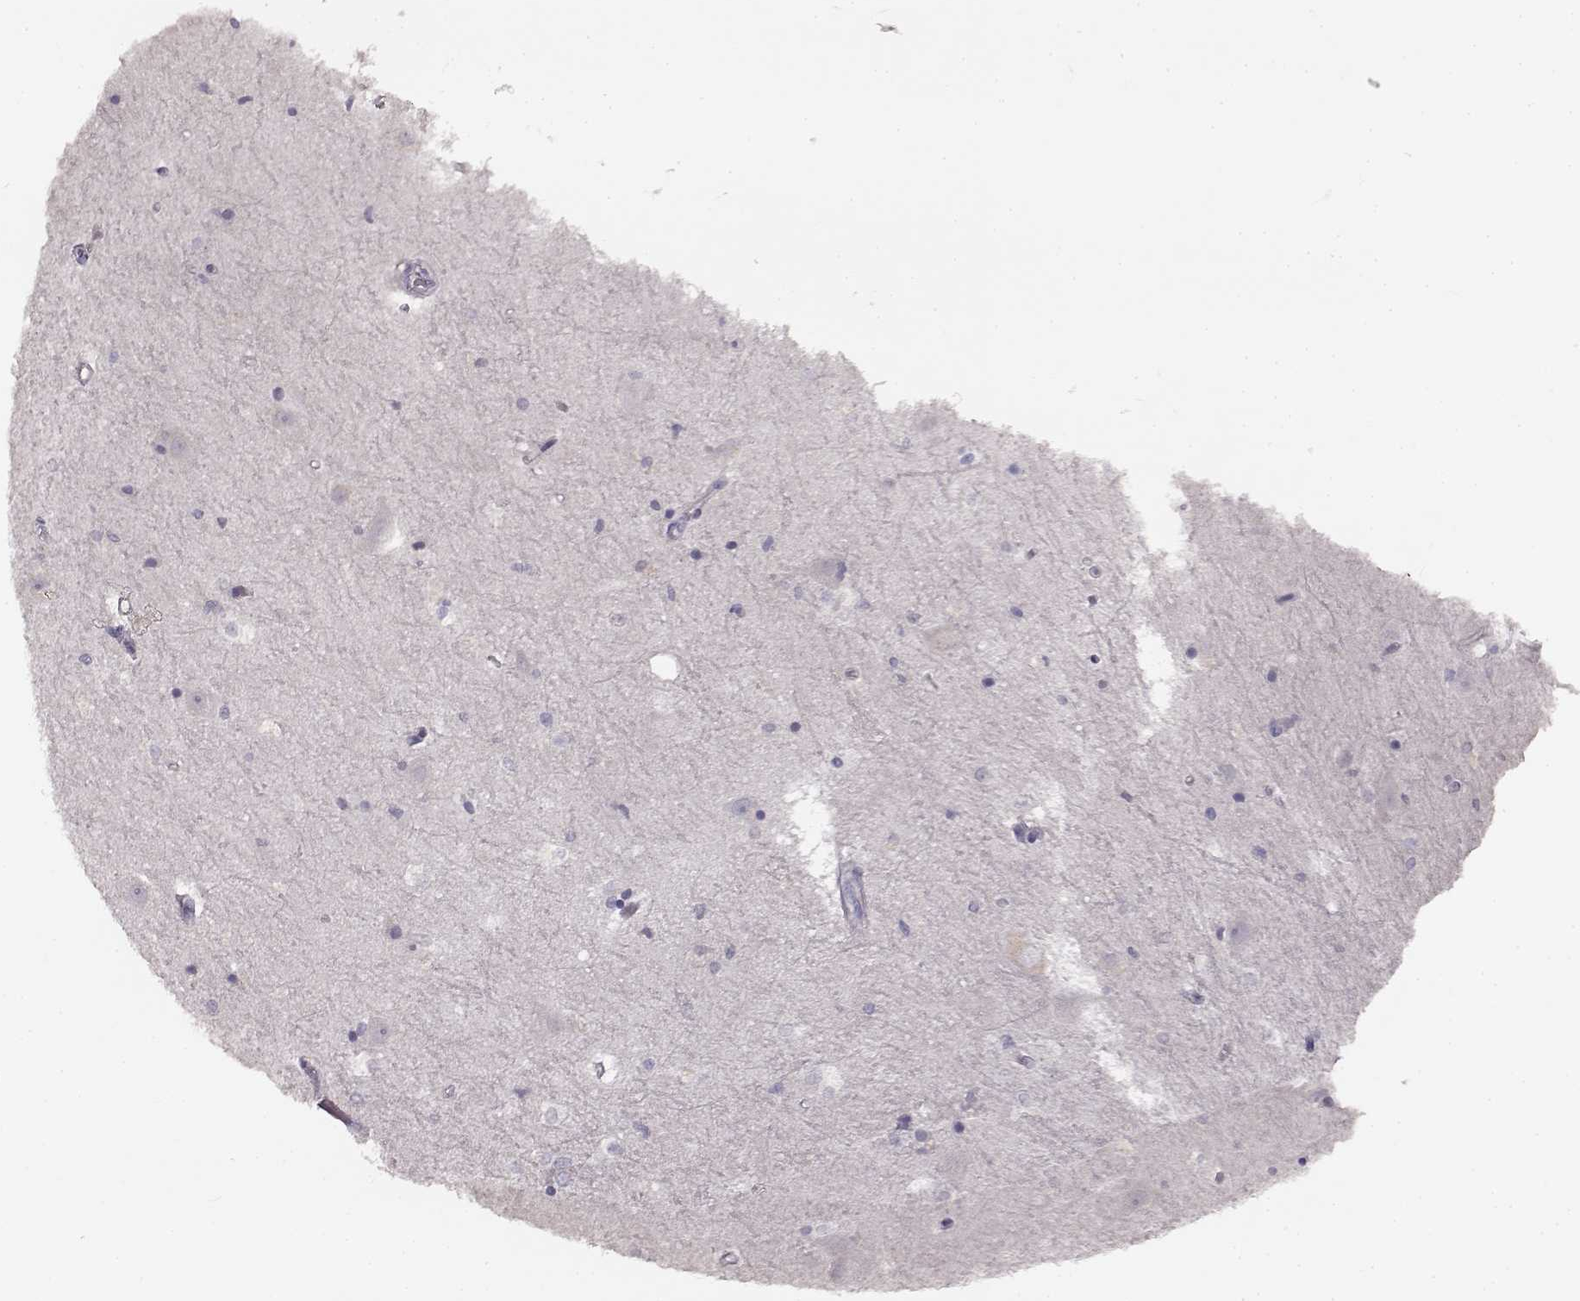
{"staining": {"intensity": "negative", "quantity": "none", "location": "none"}, "tissue": "hippocampus", "cell_type": "Glial cells", "image_type": "normal", "snomed": [{"axis": "morphology", "description": "Normal tissue, NOS"}, {"axis": "topography", "description": "Hippocampus"}], "caption": "This is an immunohistochemistry histopathology image of unremarkable human hippocampus. There is no staining in glial cells.", "gene": "SPAG17", "patient": {"sex": "male", "age": 44}}